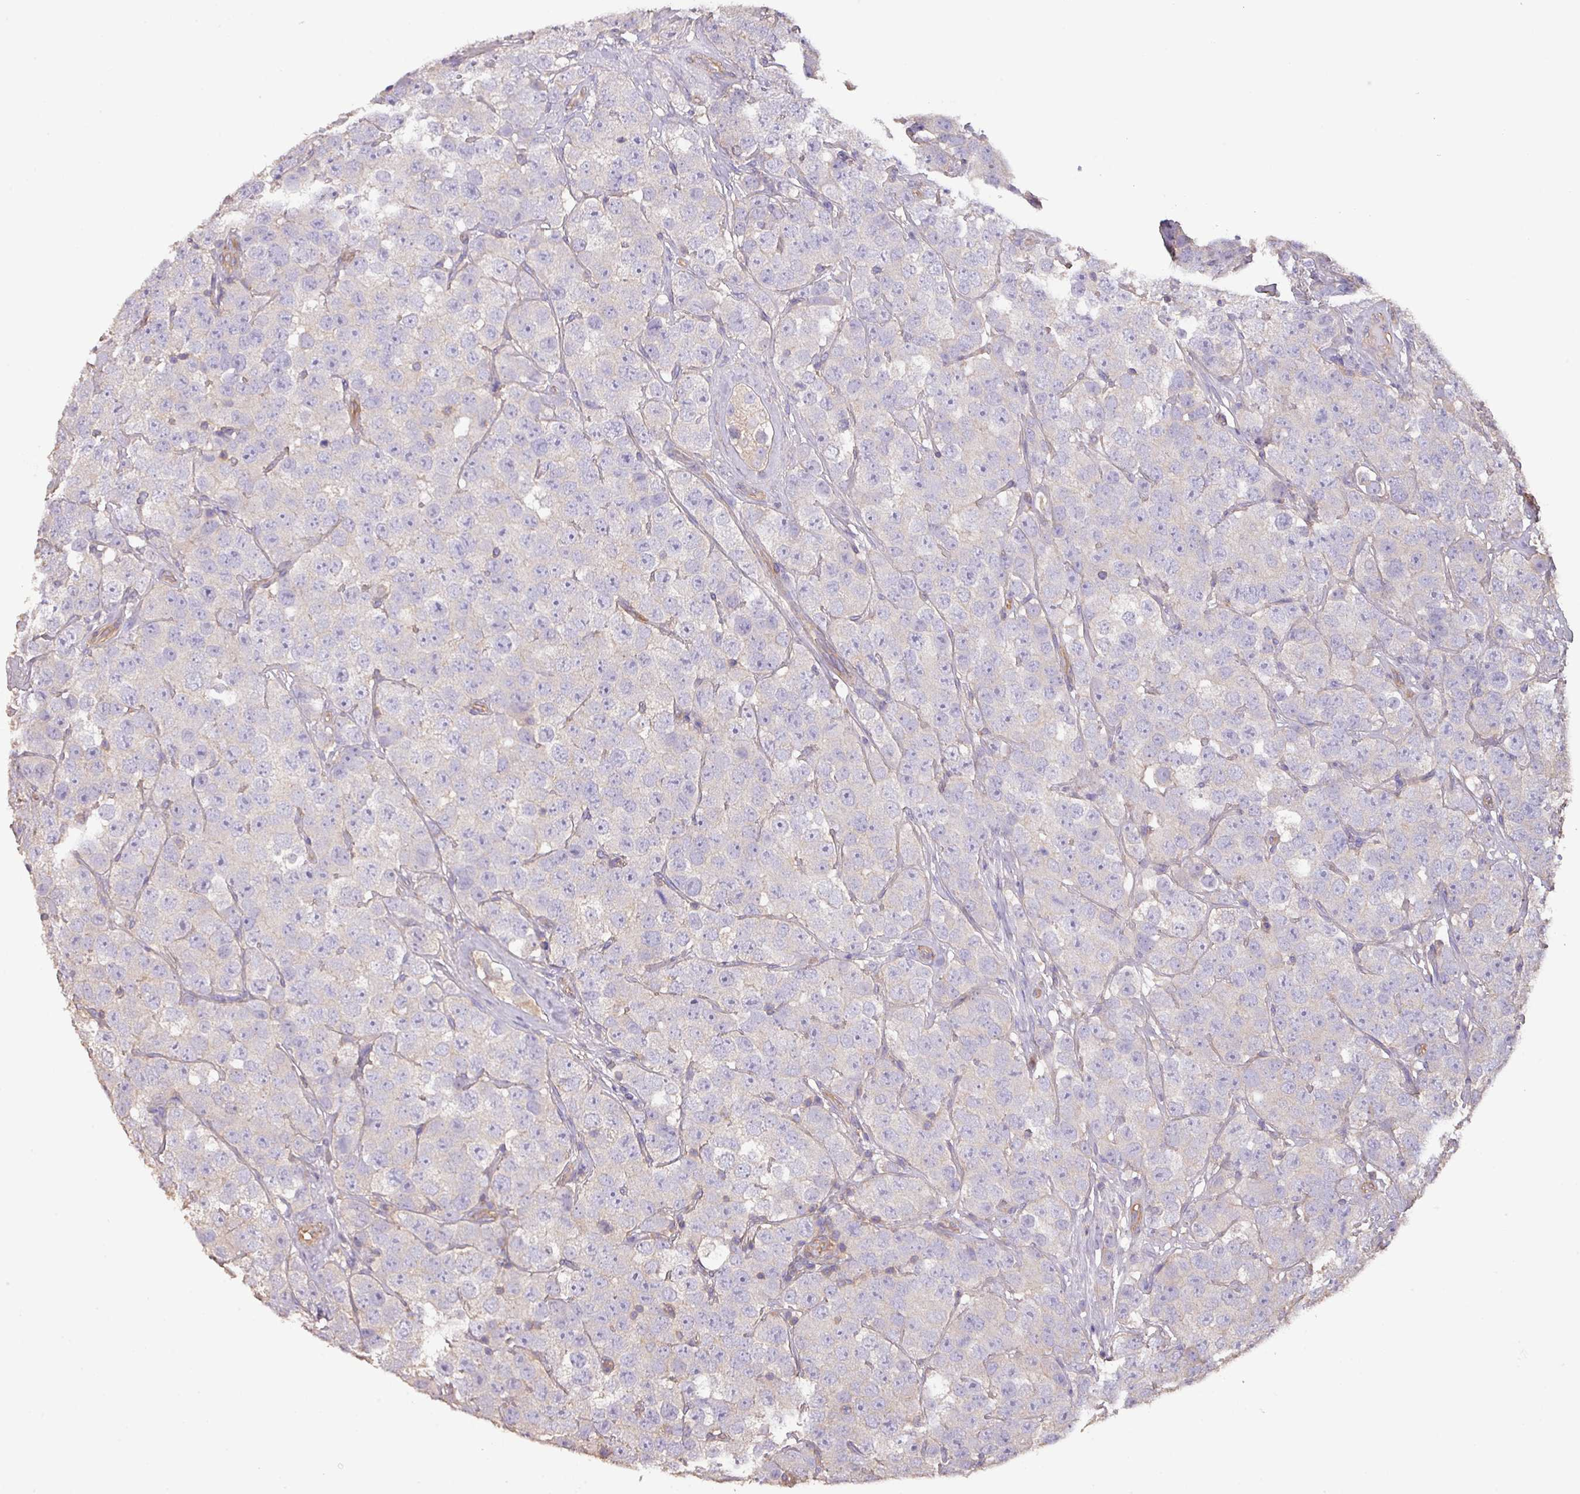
{"staining": {"intensity": "negative", "quantity": "none", "location": "none"}, "tissue": "testis cancer", "cell_type": "Tumor cells", "image_type": "cancer", "snomed": [{"axis": "morphology", "description": "Seminoma, NOS"}, {"axis": "topography", "description": "Testis"}], "caption": "Tumor cells show no significant staining in seminoma (testis).", "gene": "CALML4", "patient": {"sex": "male", "age": 28}}